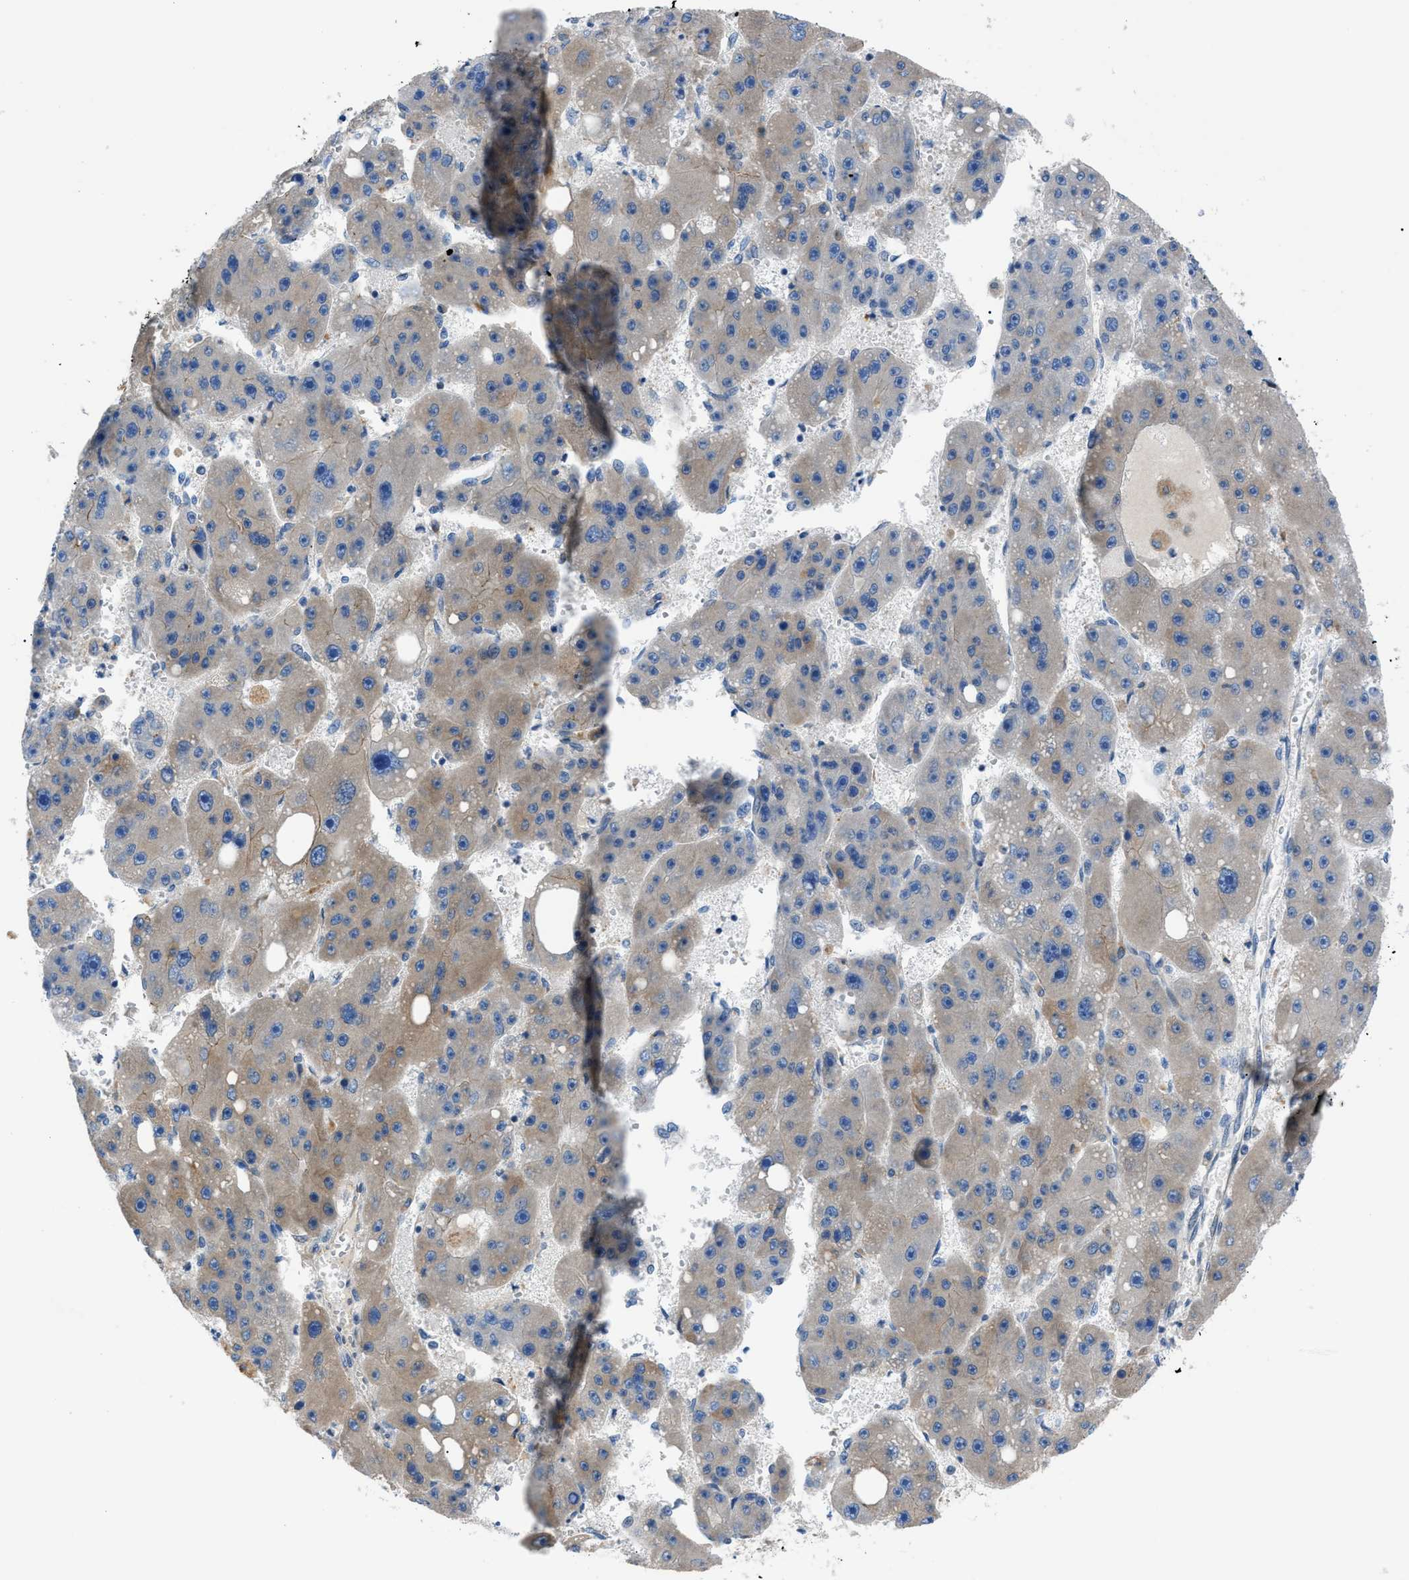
{"staining": {"intensity": "weak", "quantity": "<25%", "location": "cytoplasmic/membranous"}, "tissue": "liver cancer", "cell_type": "Tumor cells", "image_type": "cancer", "snomed": [{"axis": "morphology", "description": "Carcinoma, Hepatocellular, NOS"}, {"axis": "topography", "description": "Liver"}], "caption": "DAB immunohistochemical staining of human liver cancer (hepatocellular carcinoma) reveals no significant positivity in tumor cells.", "gene": "ZDHHC24", "patient": {"sex": "female", "age": 61}}